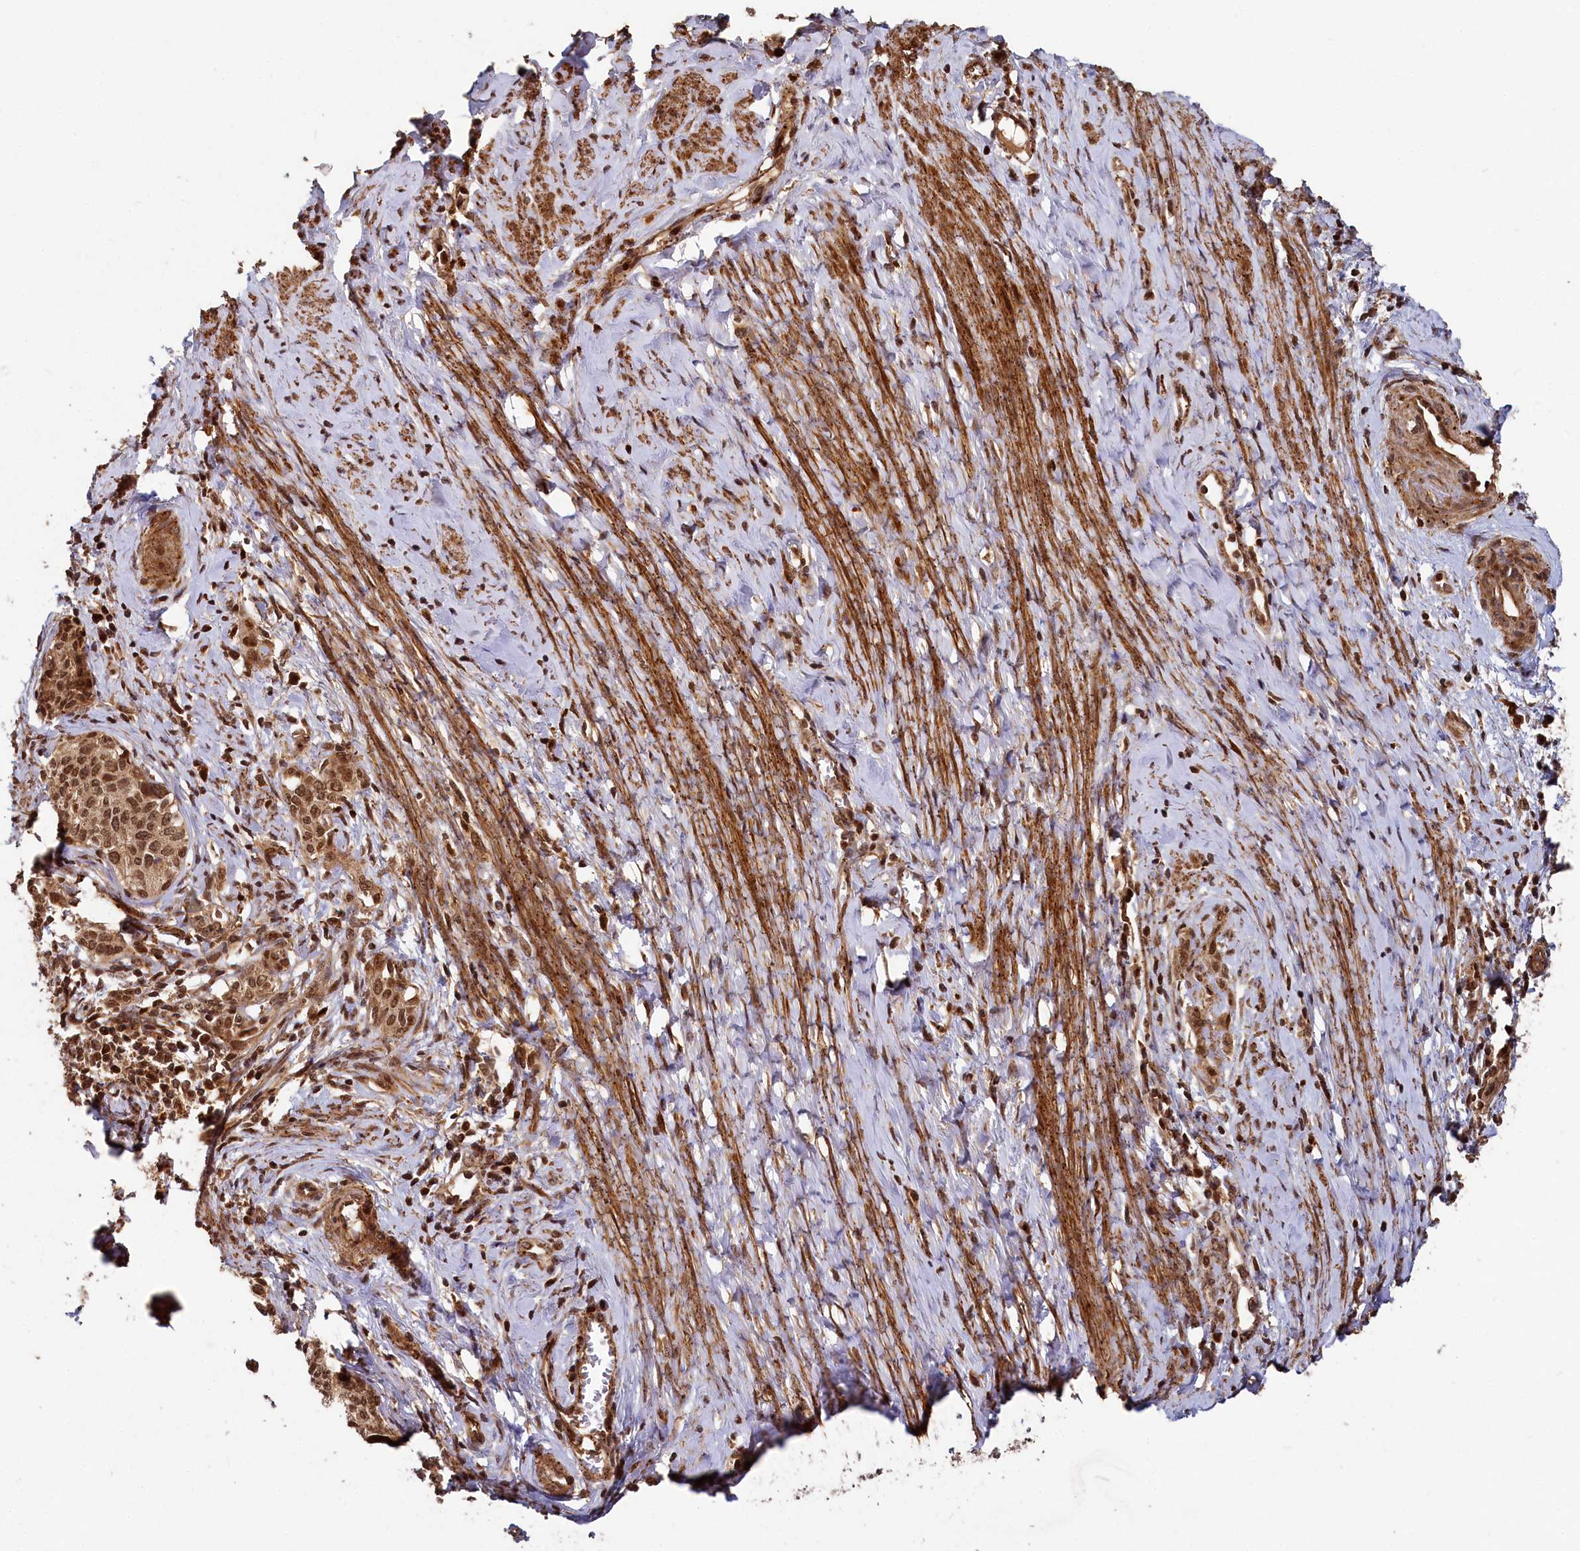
{"staining": {"intensity": "moderate", "quantity": ">75%", "location": "cytoplasmic/membranous,nuclear"}, "tissue": "cervical cancer", "cell_type": "Tumor cells", "image_type": "cancer", "snomed": [{"axis": "morphology", "description": "Squamous cell carcinoma, NOS"}, {"axis": "morphology", "description": "Adenocarcinoma, NOS"}, {"axis": "topography", "description": "Cervix"}], "caption": "This histopathology image exhibits IHC staining of cervical adenocarcinoma, with medium moderate cytoplasmic/membranous and nuclear staining in approximately >75% of tumor cells.", "gene": "TRIM23", "patient": {"sex": "female", "age": 52}}